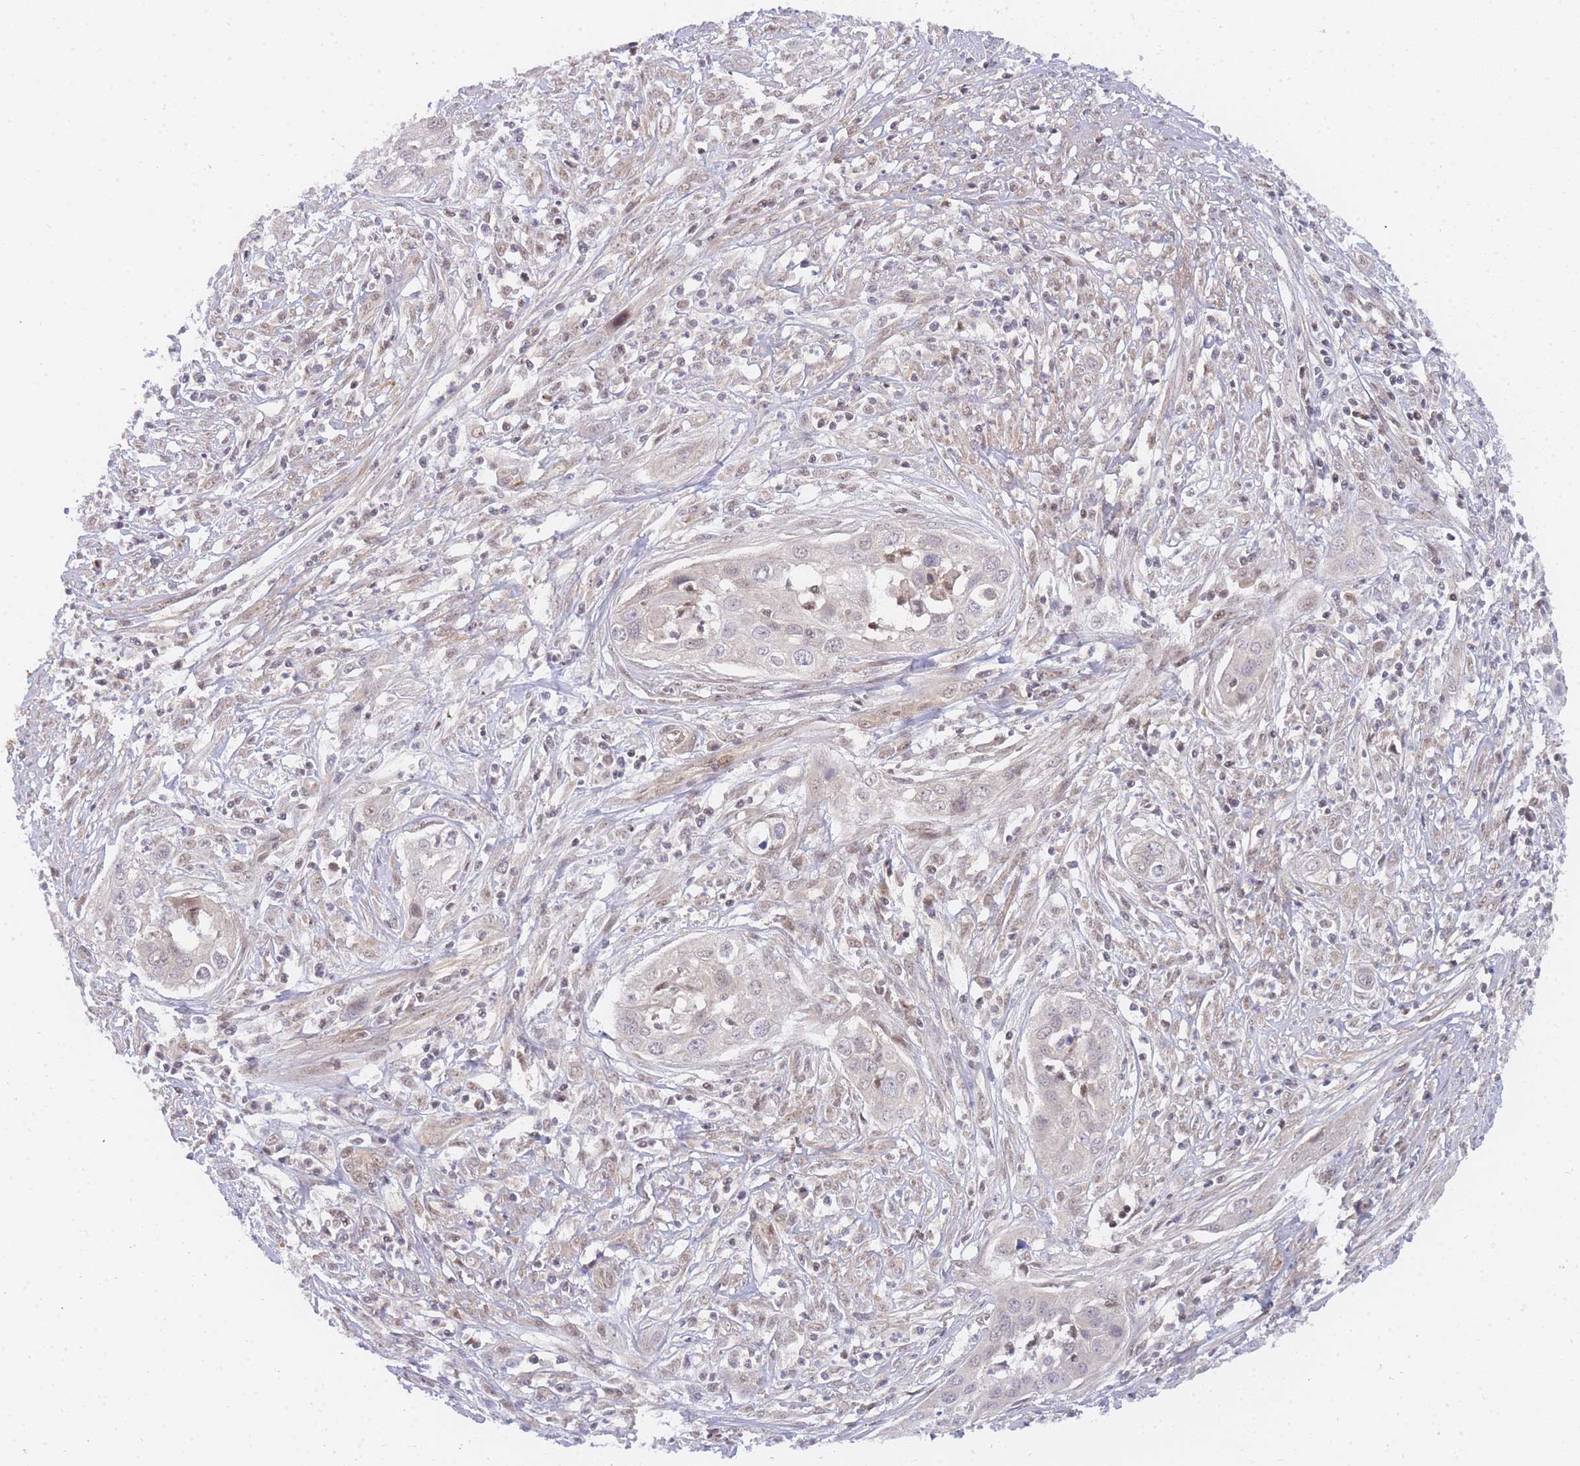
{"staining": {"intensity": "negative", "quantity": "none", "location": "none"}, "tissue": "cervical cancer", "cell_type": "Tumor cells", "image_type": "cancer", "snomed": [{"axis": "morphology", "description": "Squamous cell carcinoma, NOS"}, {"axis": "topography", "description": "Cervix"}], "caption": "Cervical cancer was stained to show a protein in brown. There is no significant positivity in tumor cells.", "gene": "KIAA1191", "patient": {"sex": "female", "age": 34}}